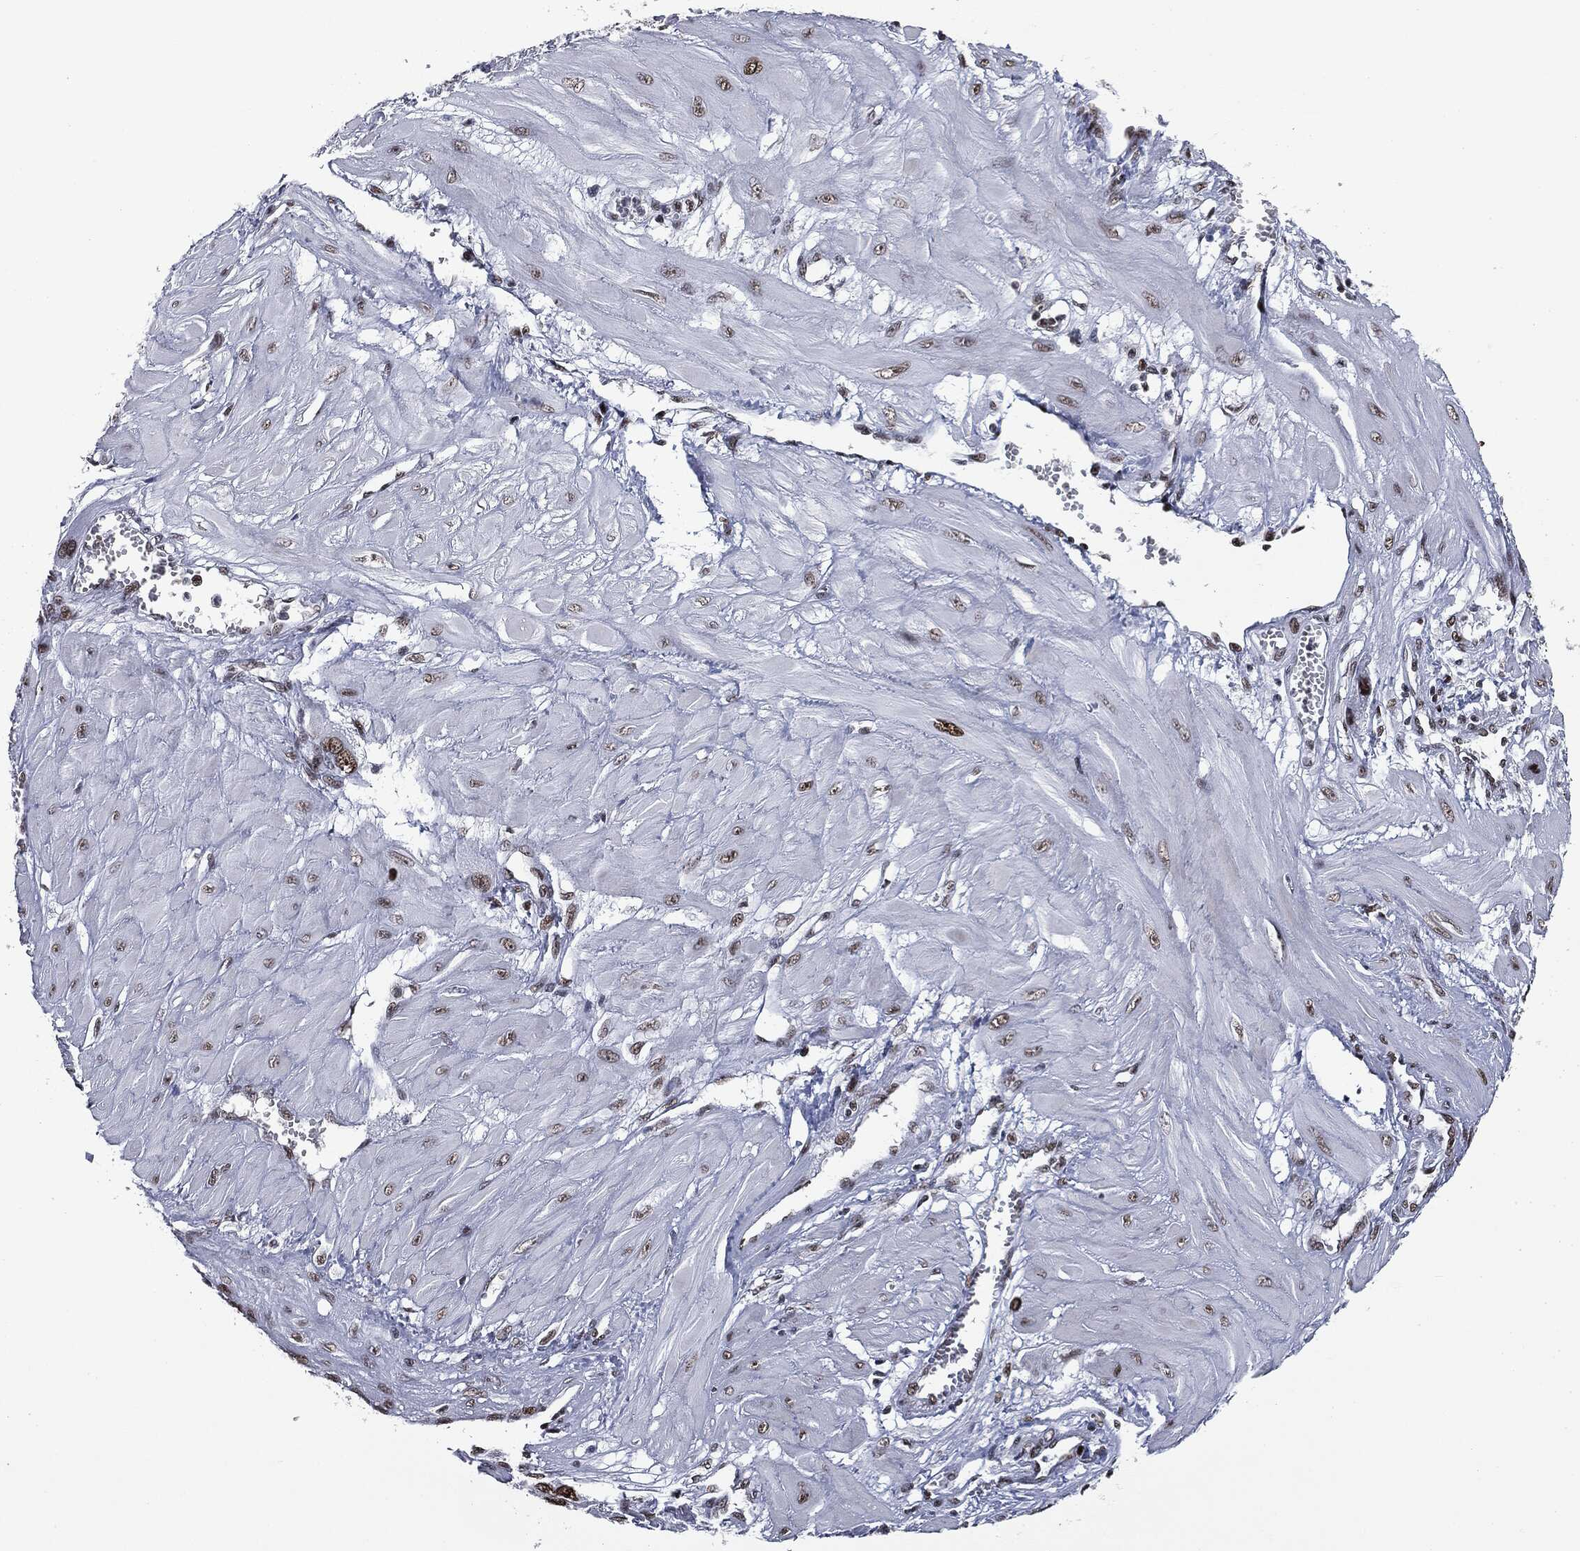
{"staining": {"intensity": "moderate", "quantity": ">75%", "location": "nuclear"}, "tissue": "cervical cancer", "cell_type": "Tumor cells", "image_type": "cancer", "snomed": [{"axis": "morphology", "description": "Squamous cell carcinoma, NOS"}, {"axis": "topography", "description": "Cervix"}], "caption": "Protein staining exhibits moderate nuclear staining in about >75% of tumor cells in squamous cell carcinoma (cervical). The staining was performed using DAB (3,3'-diaminobenzidine), with brown indicating positive protein expression. Nuclei are stained blue with hematoxylin.", "gene": "MSH2", "patient": {"sex": "female", "age": 34}}